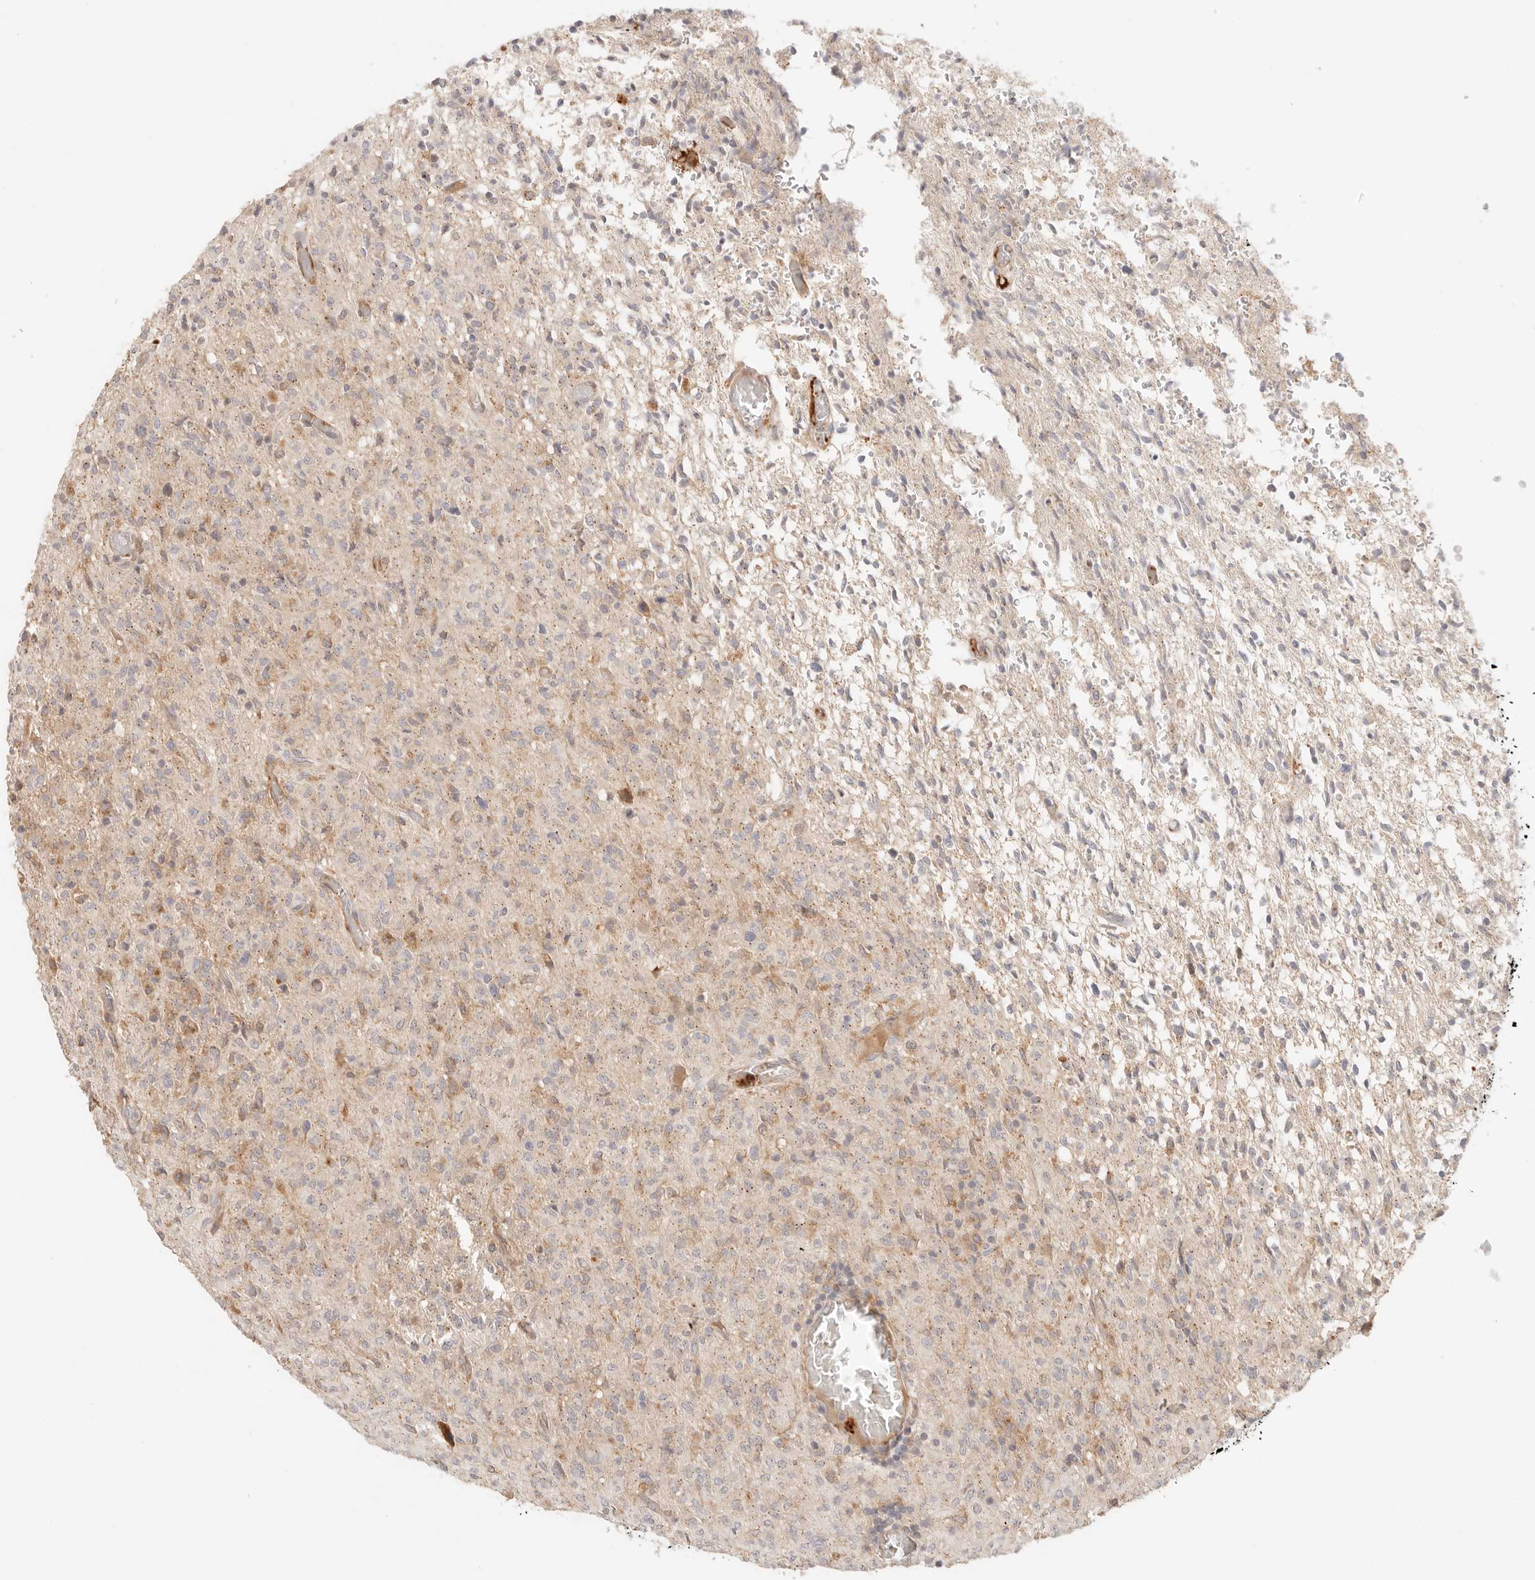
{"staining": {"intensity": "weak", "quantity": "<25%", "location": "cytoplasmic/membranous"}, "tissue": "glioma", "cell_type": "Tumor cells", "image_type": "cancer", "snomed": [{"axis": "morphology", "description": "Glioma, malignant, High grade"}, {"axis": "topography", "description": "Brain"}], "caption": "The photomicrograph reveals no significant expression in tumor cells of glioma.", "gene": "IL1R2", "patient": {"sex": "female", "age": 57}}